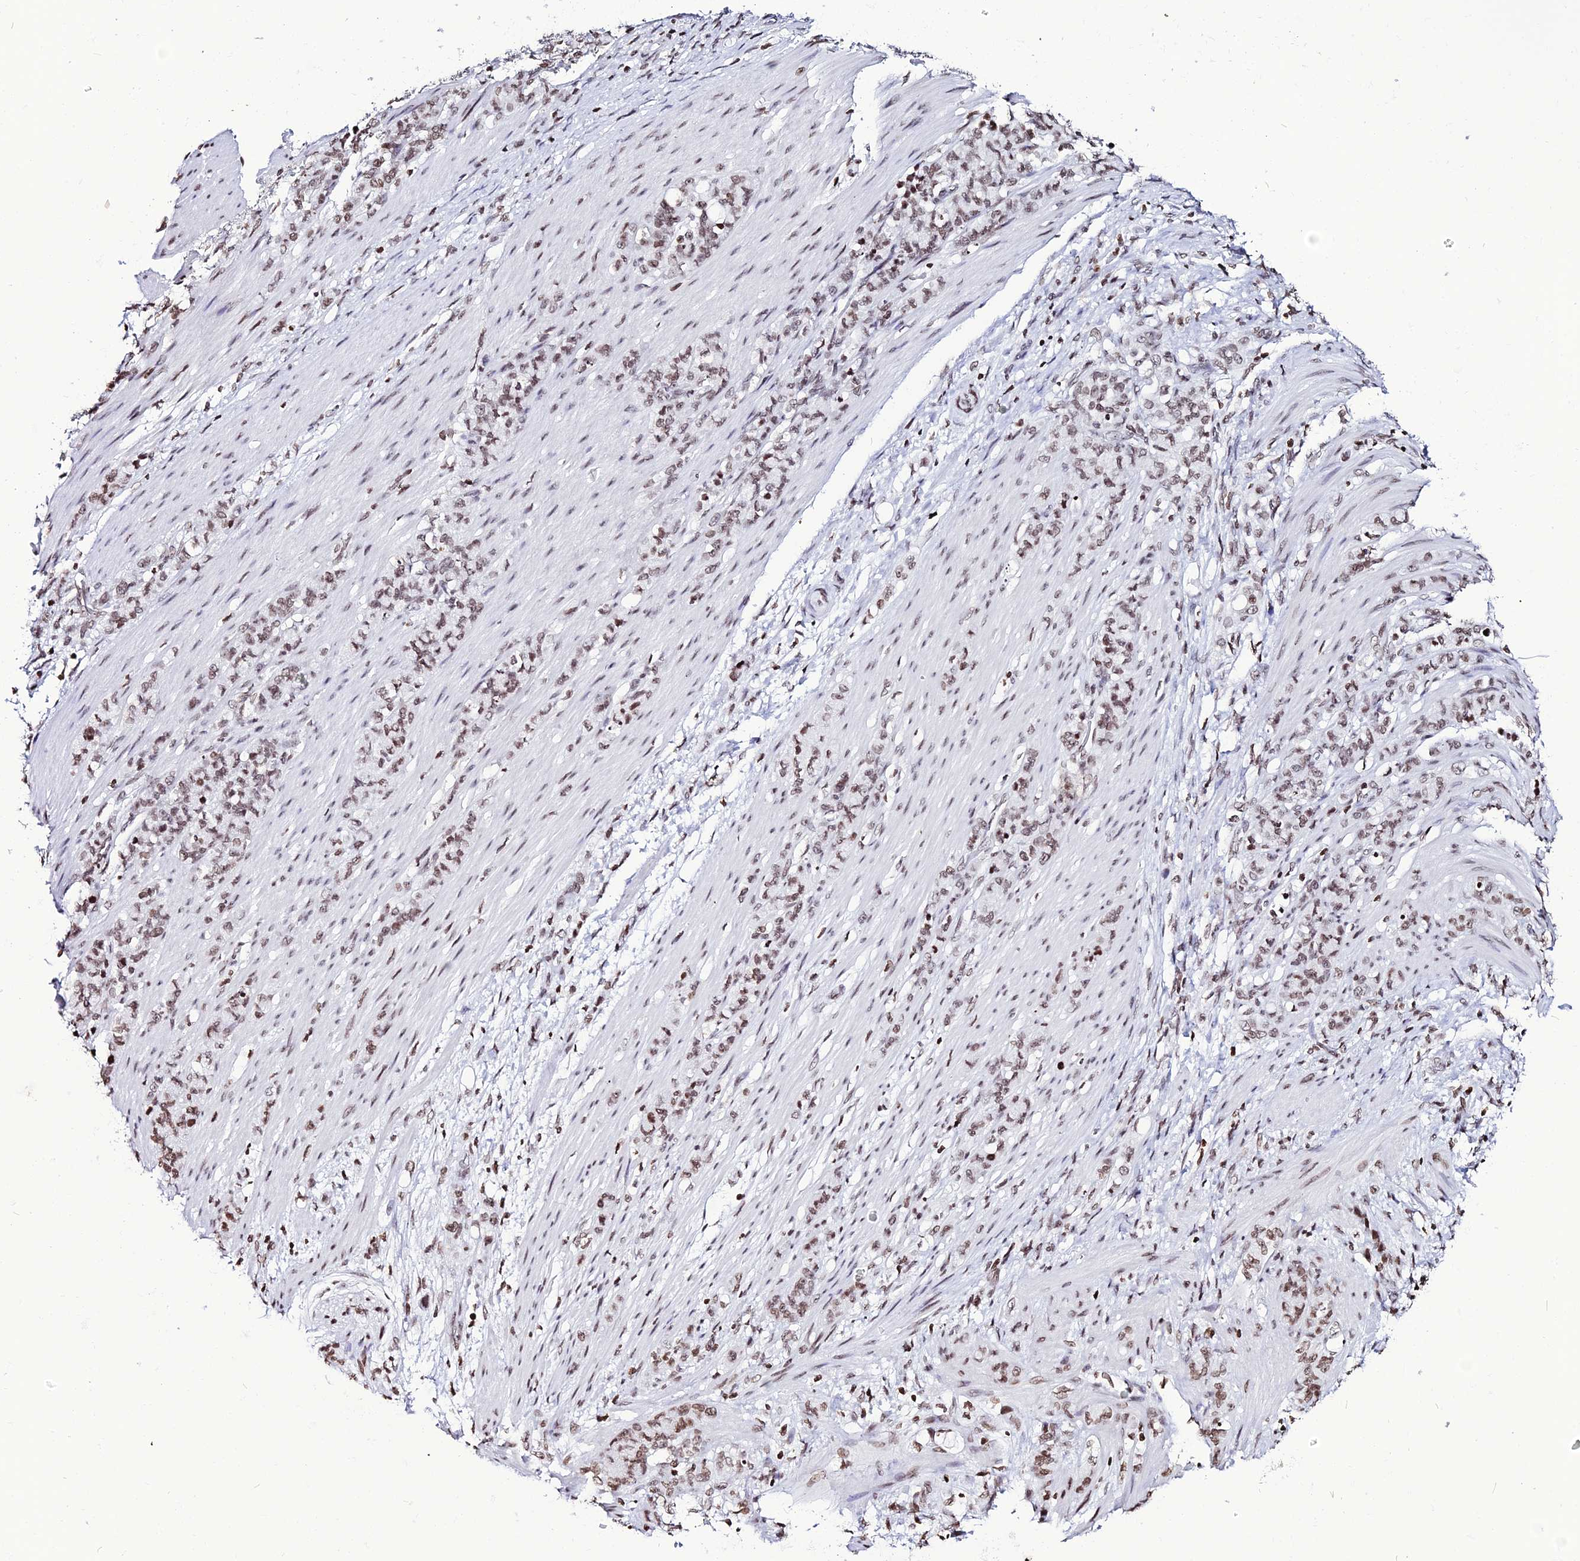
{"staining": {"intensity": "moderate", "quantity": ">75%", "location": "nuclear"}, "tissue": "stomach cancer", "cell_type": "Tumor cells", "image_type": "cancer", "snomed": [{"axis": "morphology", "description": "Adenocarcinoma, NOS"}, {"axis": "topography", "description": "Stomach"}], "caption": "Protein staining displays moderate nuclear expression in approximately >75% of tumor cells in stomach adenocarcinoma.", "gene": "MACROH2A2", "patient": {"sex": "female", "age": 79}}